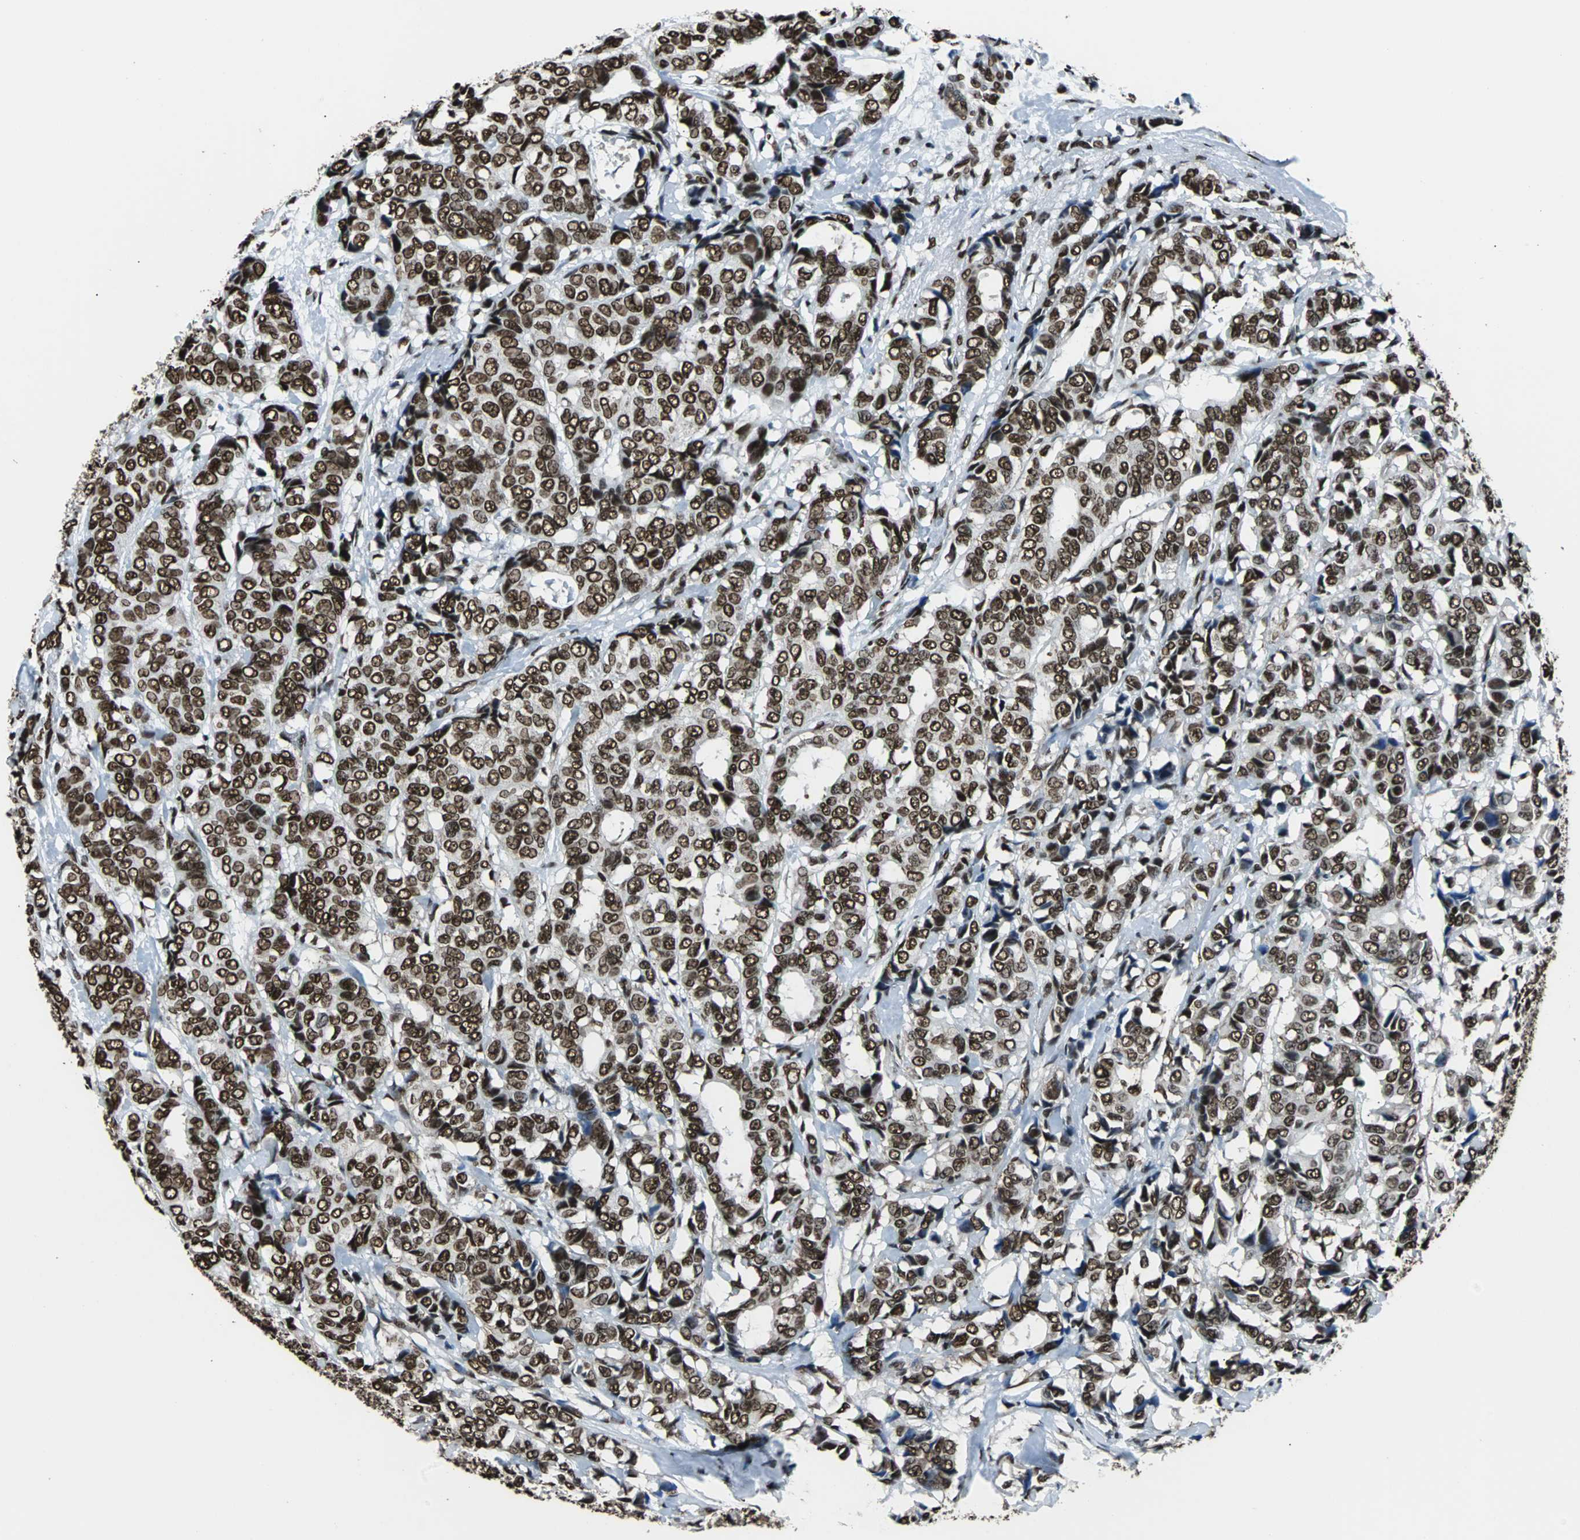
{"staining": {"intensity": "strong", "quantity": ">75%", "location": "nuclear"}, "tissue": "breast cancer", "cell_type": "Tumor cells", "image_type": "cancer", "snomed": [{"axis": "morphology", "description": "Duct carcinoma"}, {"axis": "topography", "description": "Breast"}], "caption": "DAB immunohistochemical staining of human breast cancer shows strong nuclear protein expression in about >75% of tumor cells.", "gene": "FUBP1", "patient": {"sex": "female", "age": 87}}